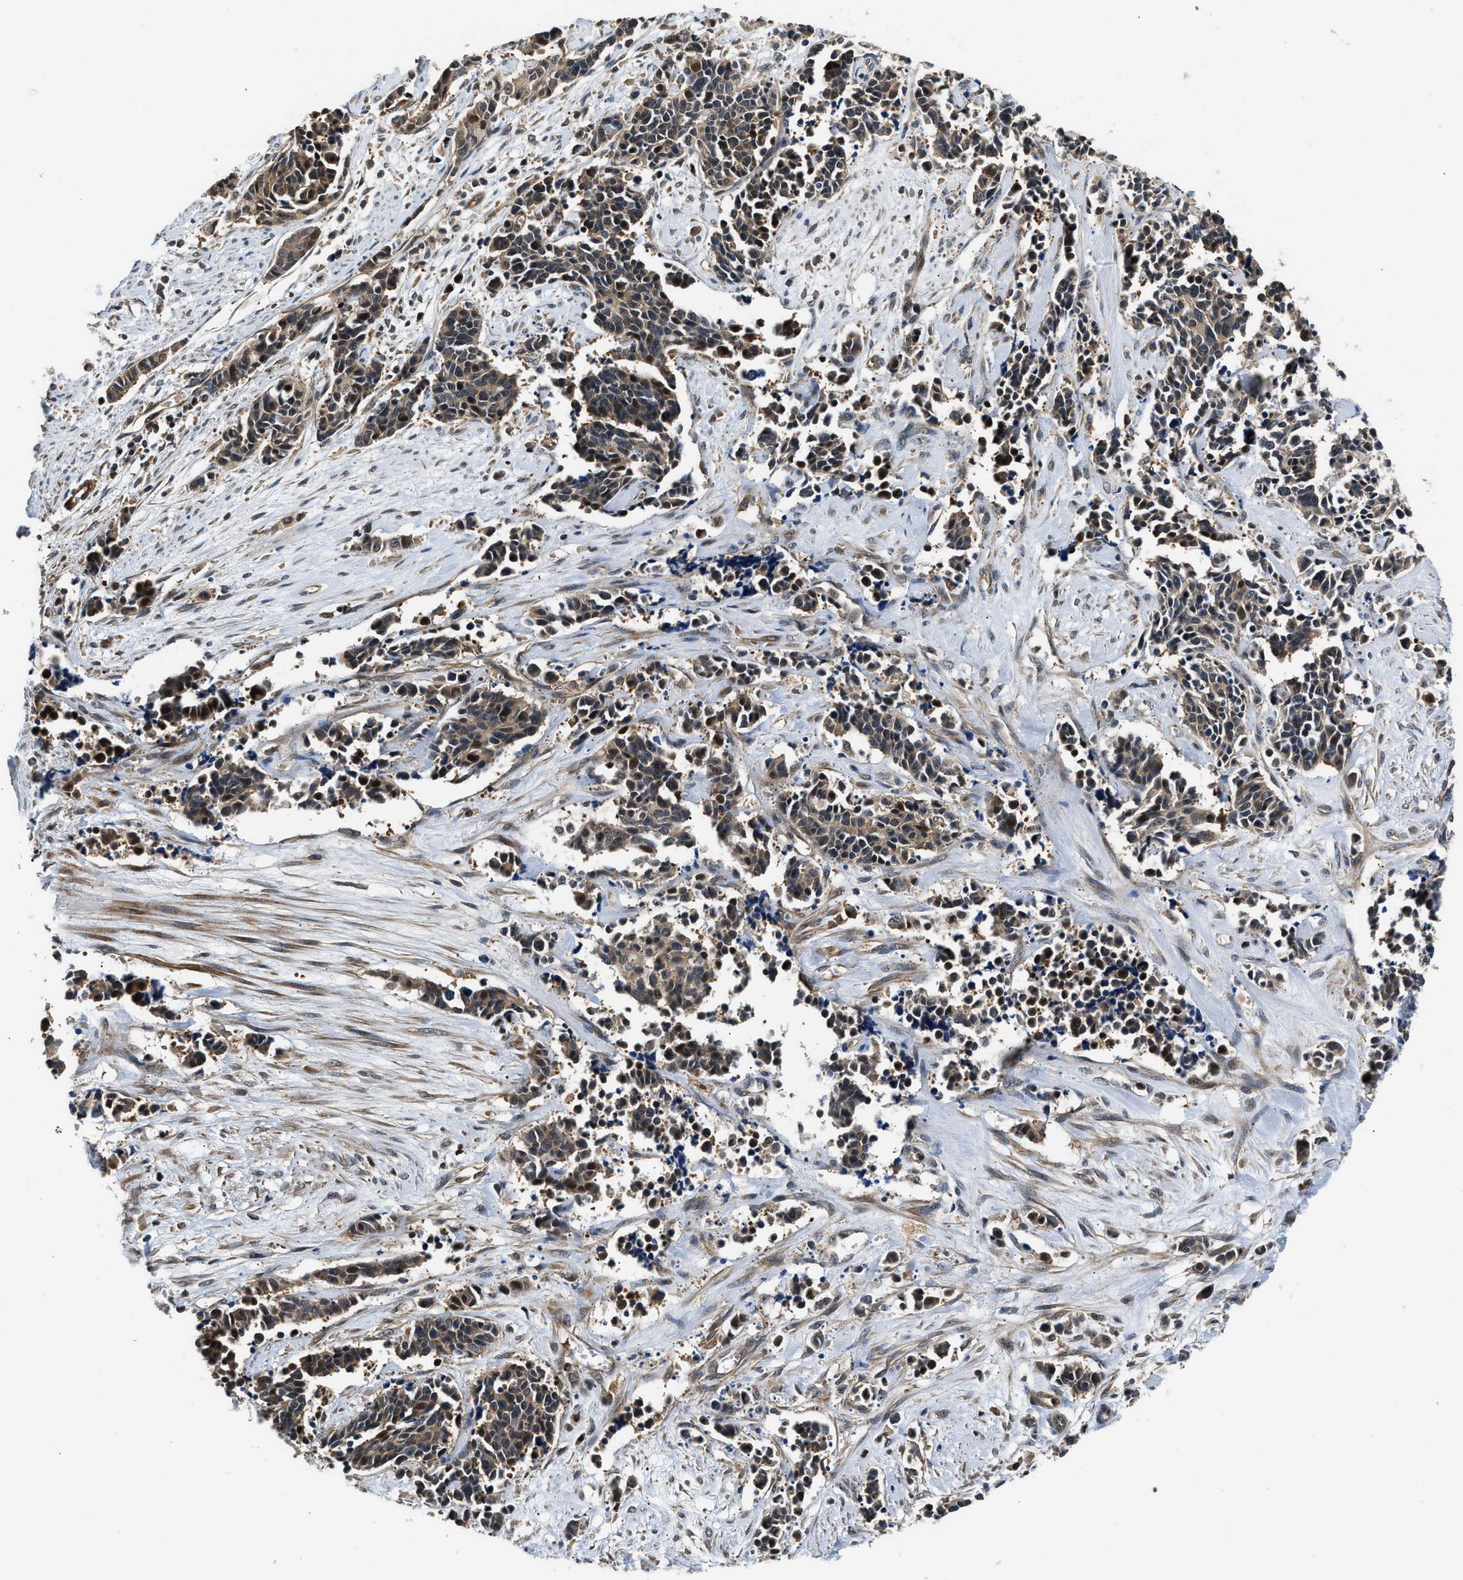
{"staining": {"intensity": "weak", "quantity": ">75%", "location": "cytoplasmic/membranous"}, "tissue": "cervical cancer", "cell_type": "Tumor cells", "image_type": "cancer", "snomed": [{"axis": "morphology", "description": "Squamous cell carcinoma, NOS"}, {"axis": "topography", "description": "Cervix"}], "caption": "IHC of human squamous cell carcinoma (cervical) reveals low levels of weak cytoplasmic/membranous staining in approximately >75% of tumor cells.", "gene": "TUT7", "patient": {"sex": "female", "age": 35}}